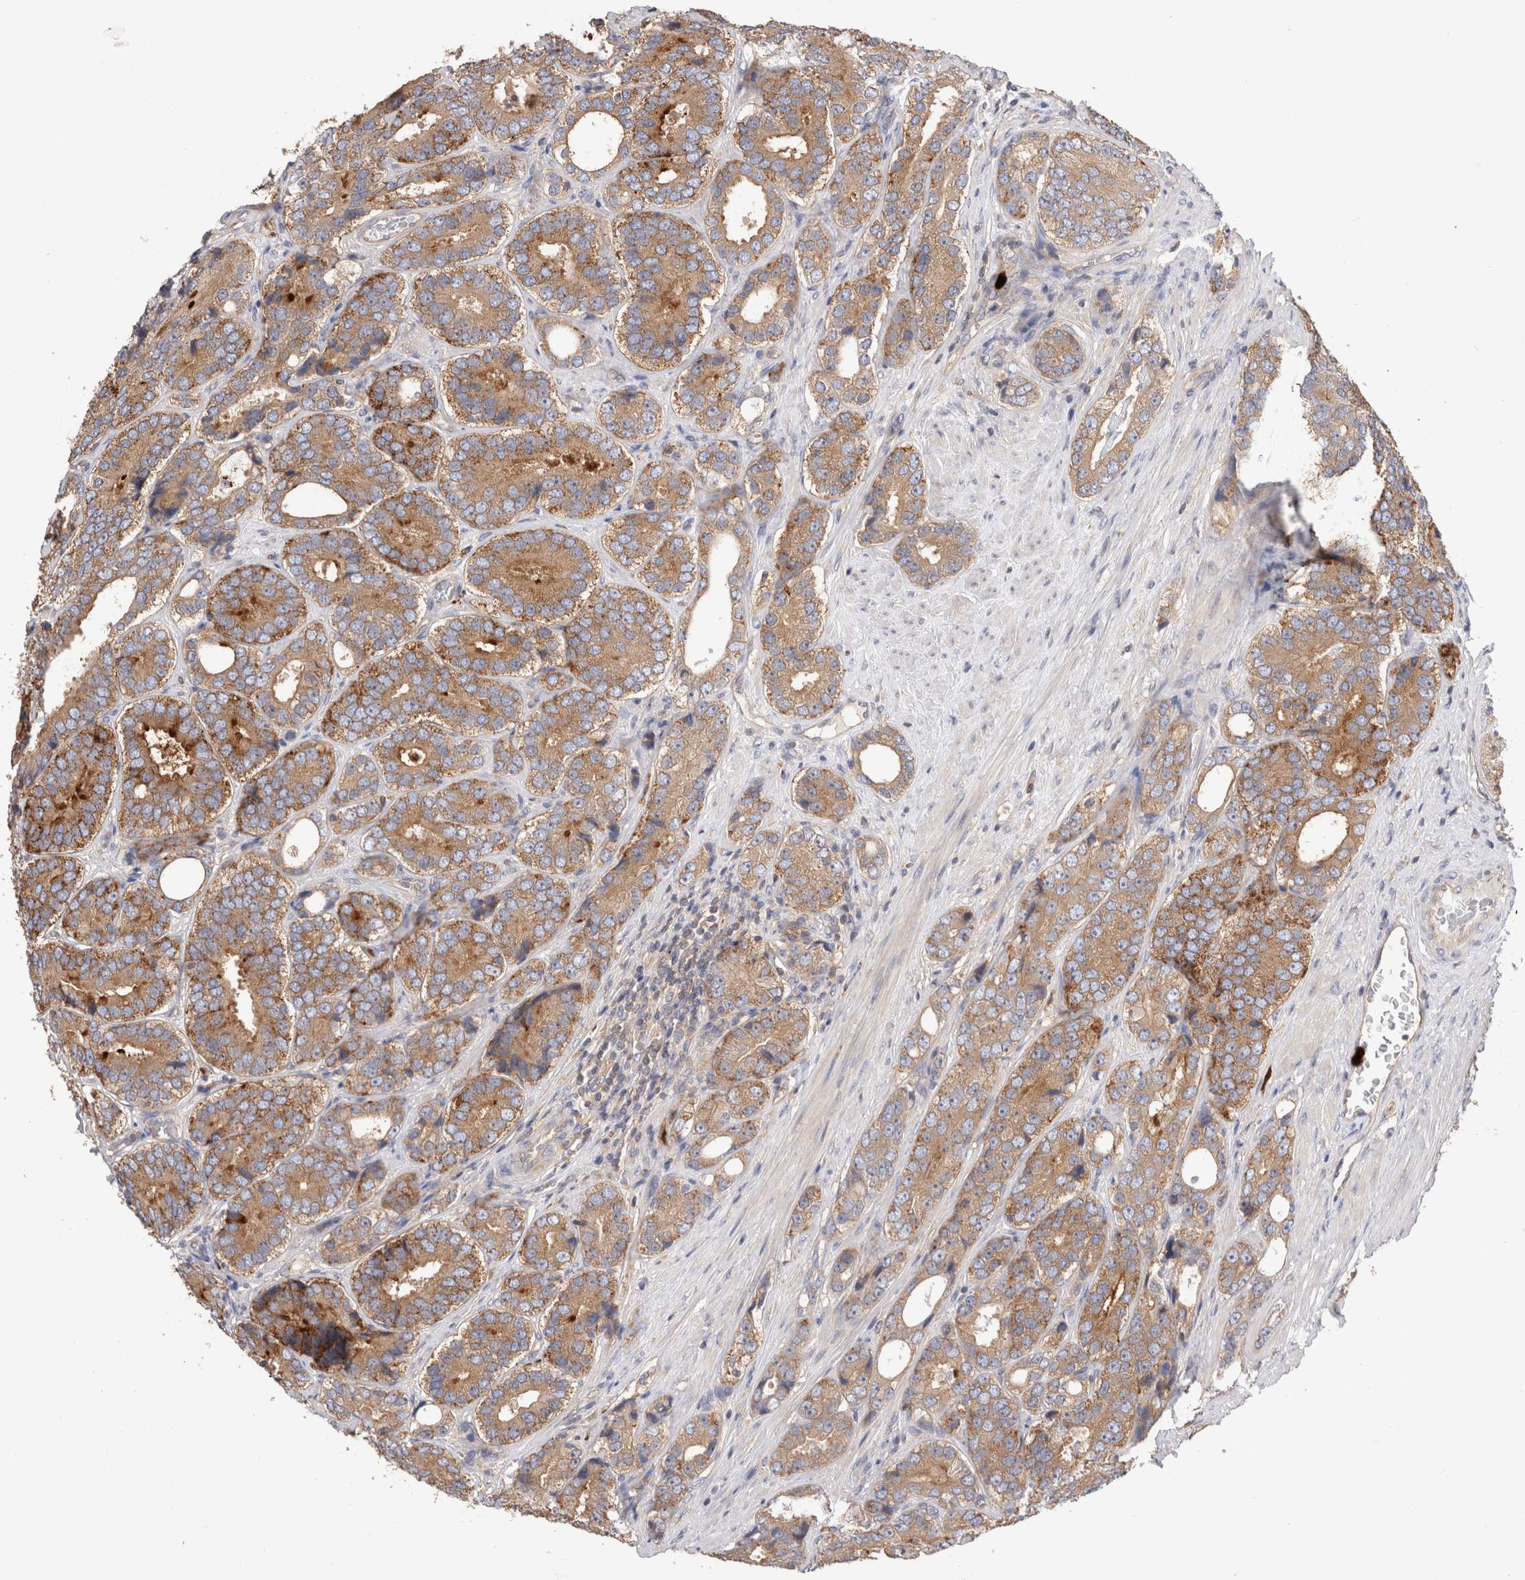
{"staining": {"intensity": "moderate", "quantity": ">75%", "location": "cytoplasmic/membranous"}, "tissue": "prostate cancer", "cell_type": "Tumor cells", "image_type": "cancer", "snomed": [{"axis": "morphology", "description": "Adenocarcinoma, High grade"}, {"axis": "topography", "description": "Prostate"}], "caption": "A photomicrograph of prostate cancer (high-grade adenocarcinoma) stained for a protein reveals moderate cytoplasmic/membranous brown staining in tumor cells.", "gene": "NXT2", "patient": {"sex": "male", "age": 56}}